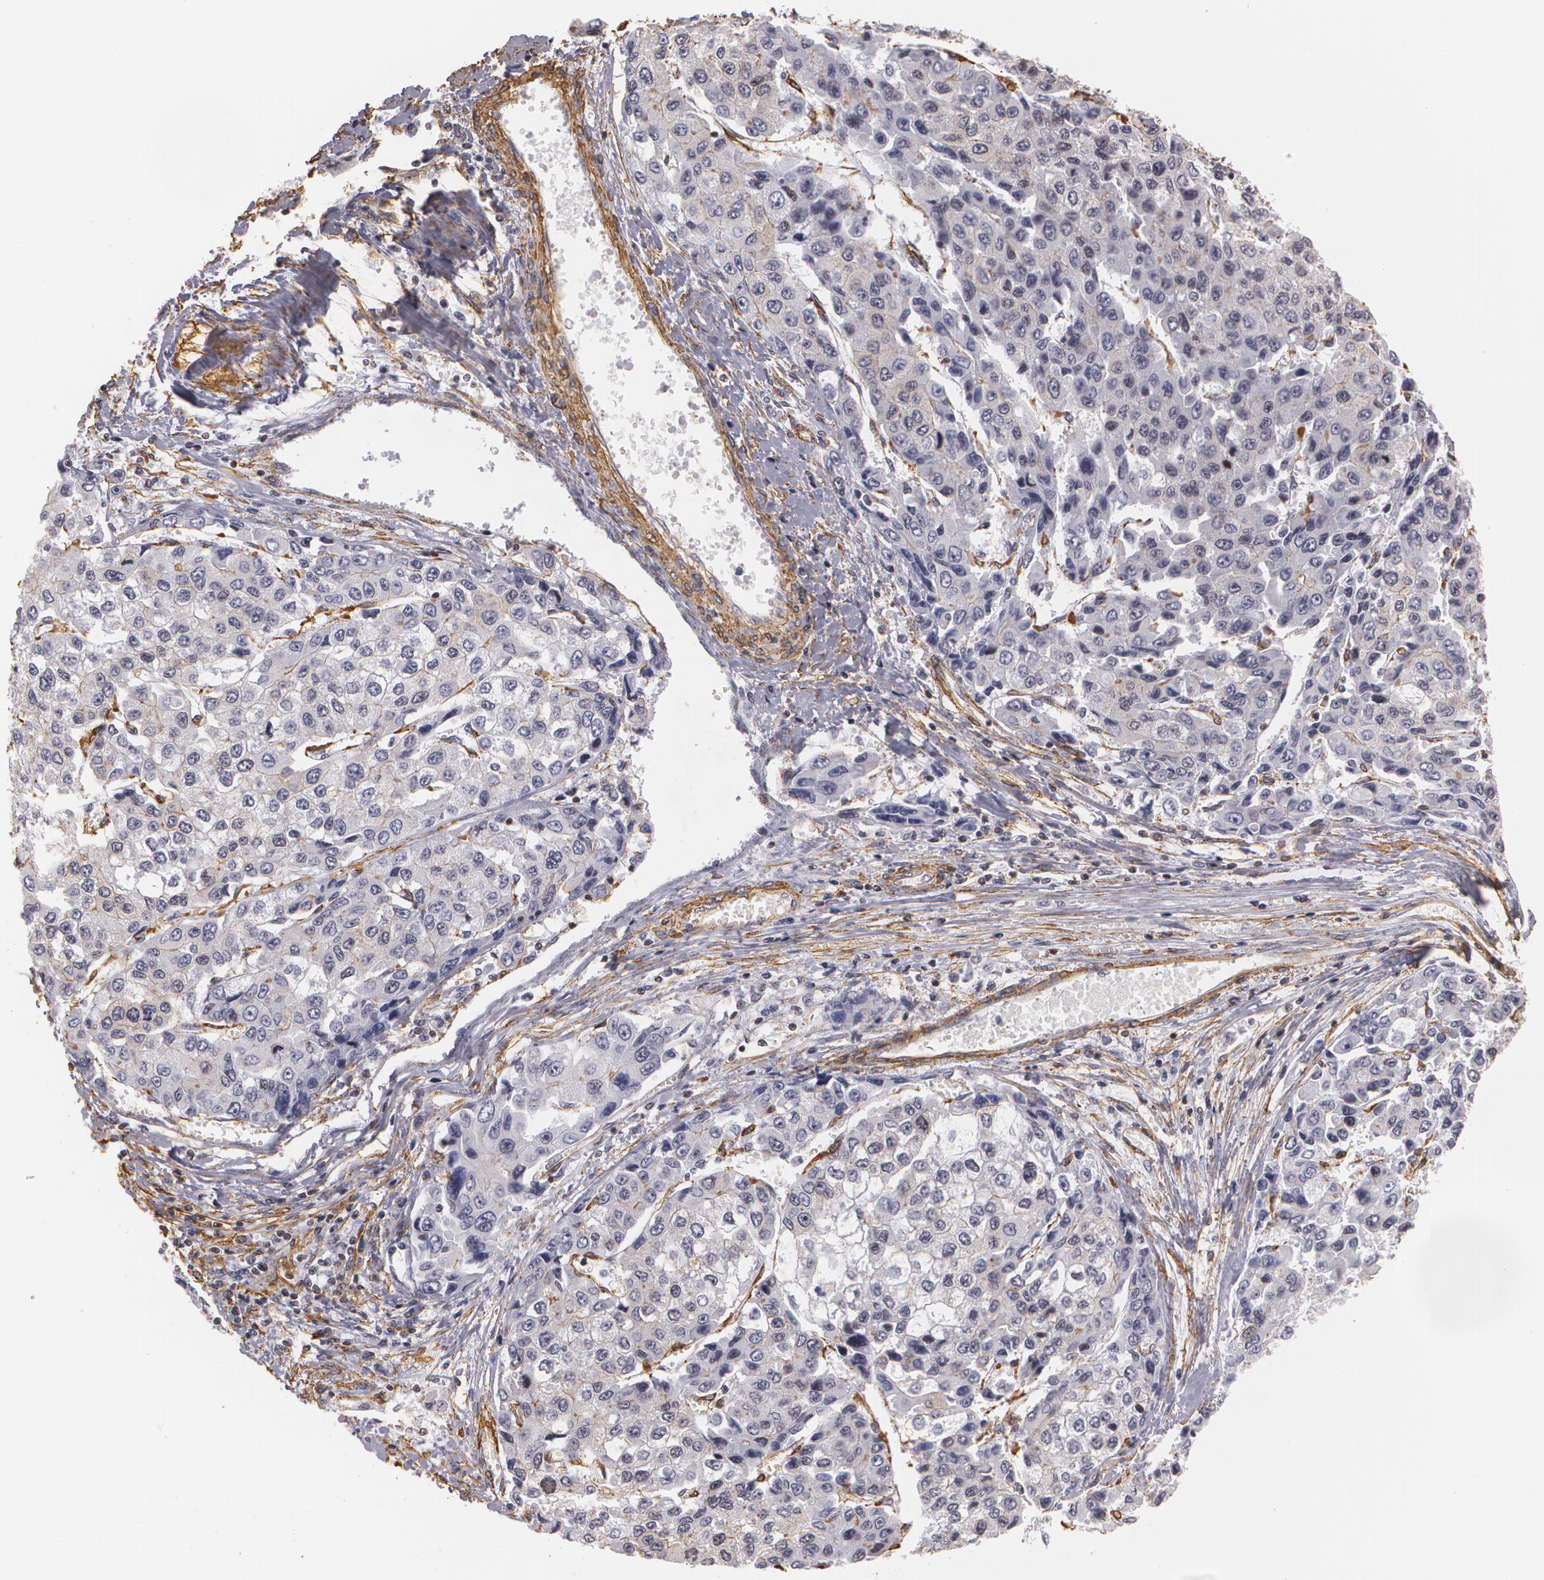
{"staining": {"intensity": "weak", "quantity": "25%-75%", "location": "cytoplasmic/membranous"}, "tissue": "liver cancer", "cell_type": "Tumor cells", "image_type": "cancer", "snomed": [{"axis": "morphology", "description": "Carcinoma, Hepatocellular, NOS"}, {"axis": "topography", "description": "Liver"}], "caption": "The histopathology image exhibits immunohistochemical staining of liver cancer (hepatocellular carcinoma). There is weak cytoplasmic/membranous staining is identified in approximately 25%-75% of tumor cells.", "gene": "VAMP1", "patient": {"sex": "female", "age": 66}}